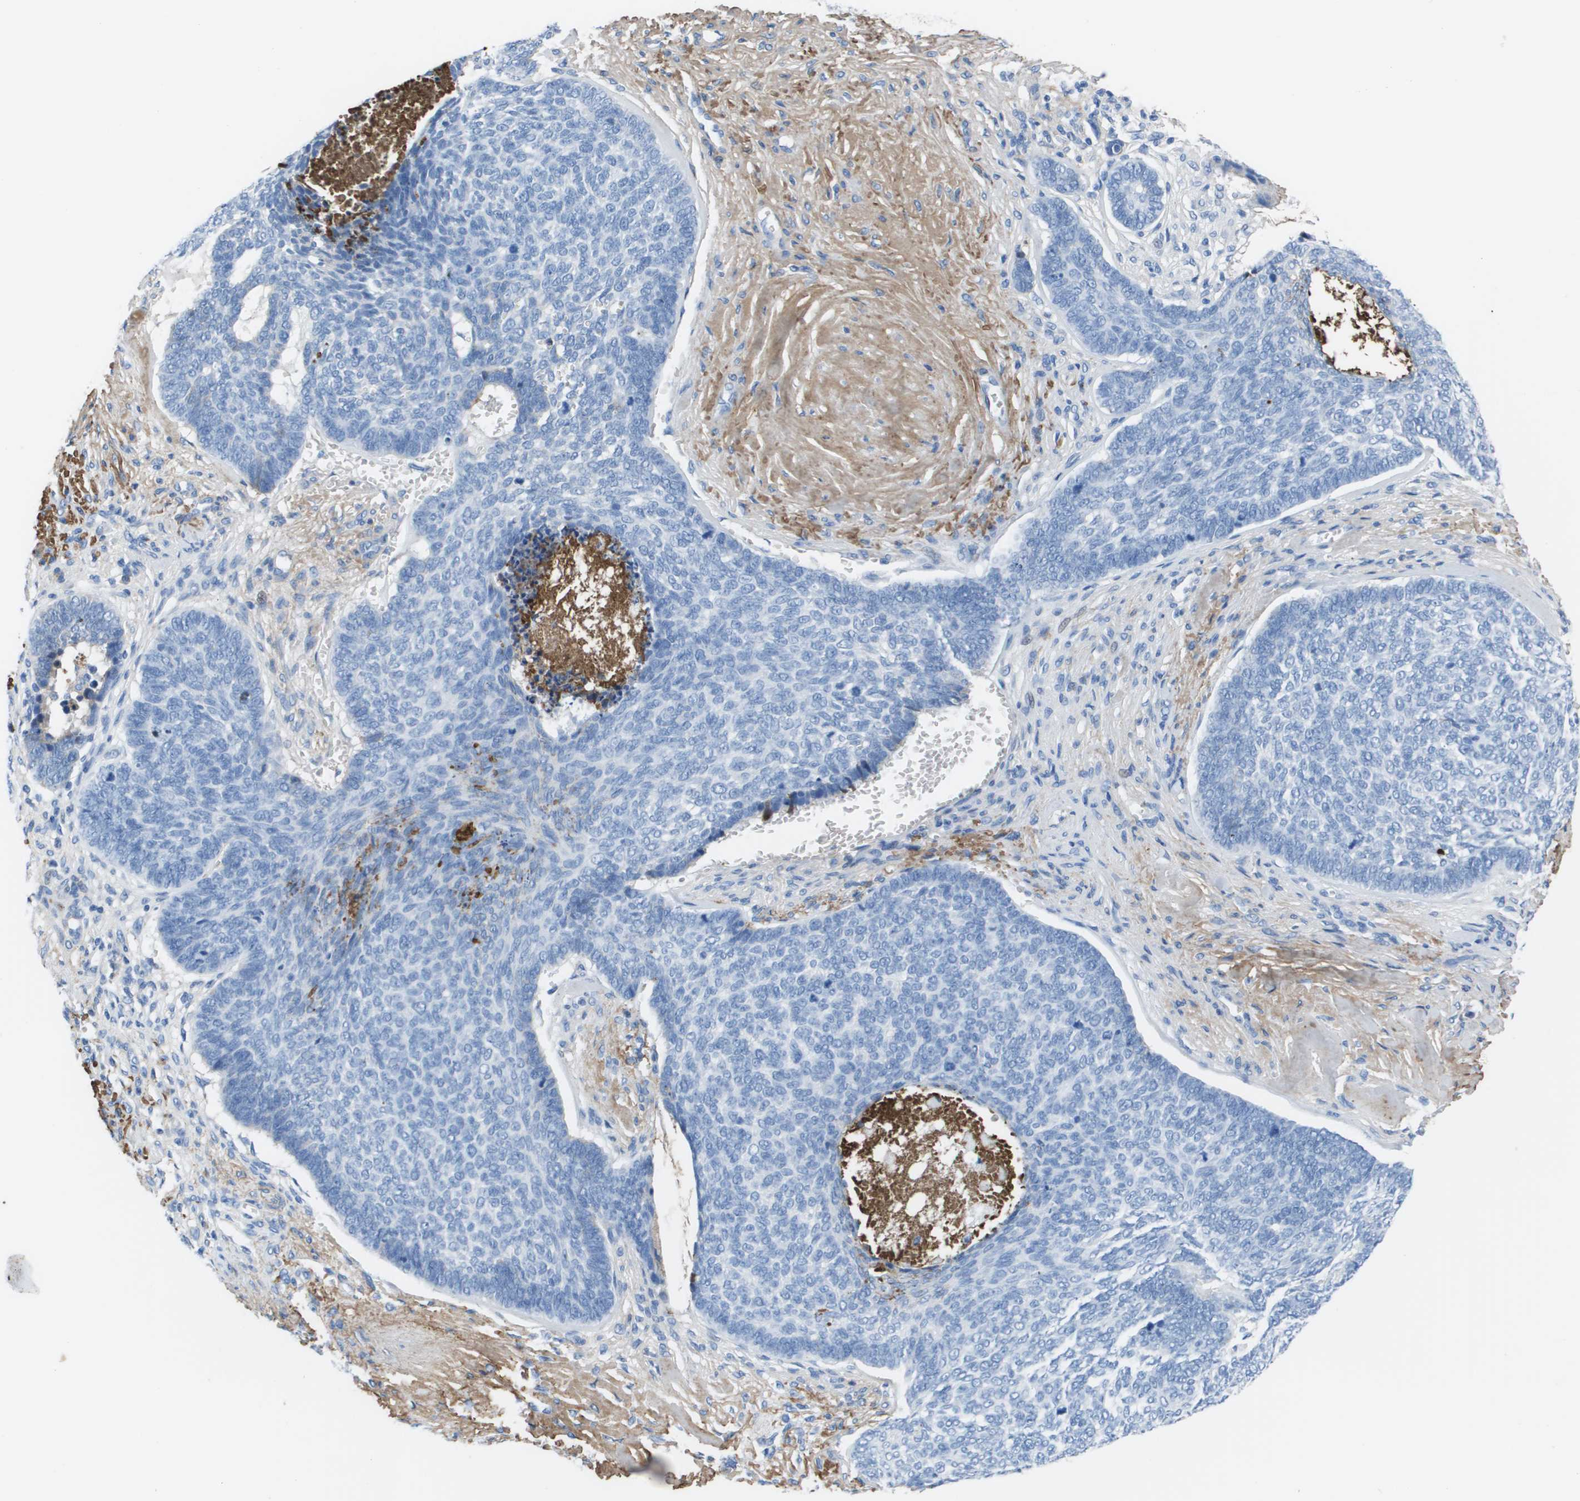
{"staining": {"intensity": "negative", "quantity": "none", "location": "none"}, "tissue": "skin cancer", "cell_type": "Tumor cells", "image_type": "cancer", "snomed": [{"axis": "morphology", "description": "Basal cell carcinoma"}, {"axis": "topography", "description": "Skin"}], "caption": "Histopathology image shows no significant protein expression in tumor cells of basal cell carcinoma (skin).", "gene": "VTN", "patient": {"sex": "male", "age": 84}}